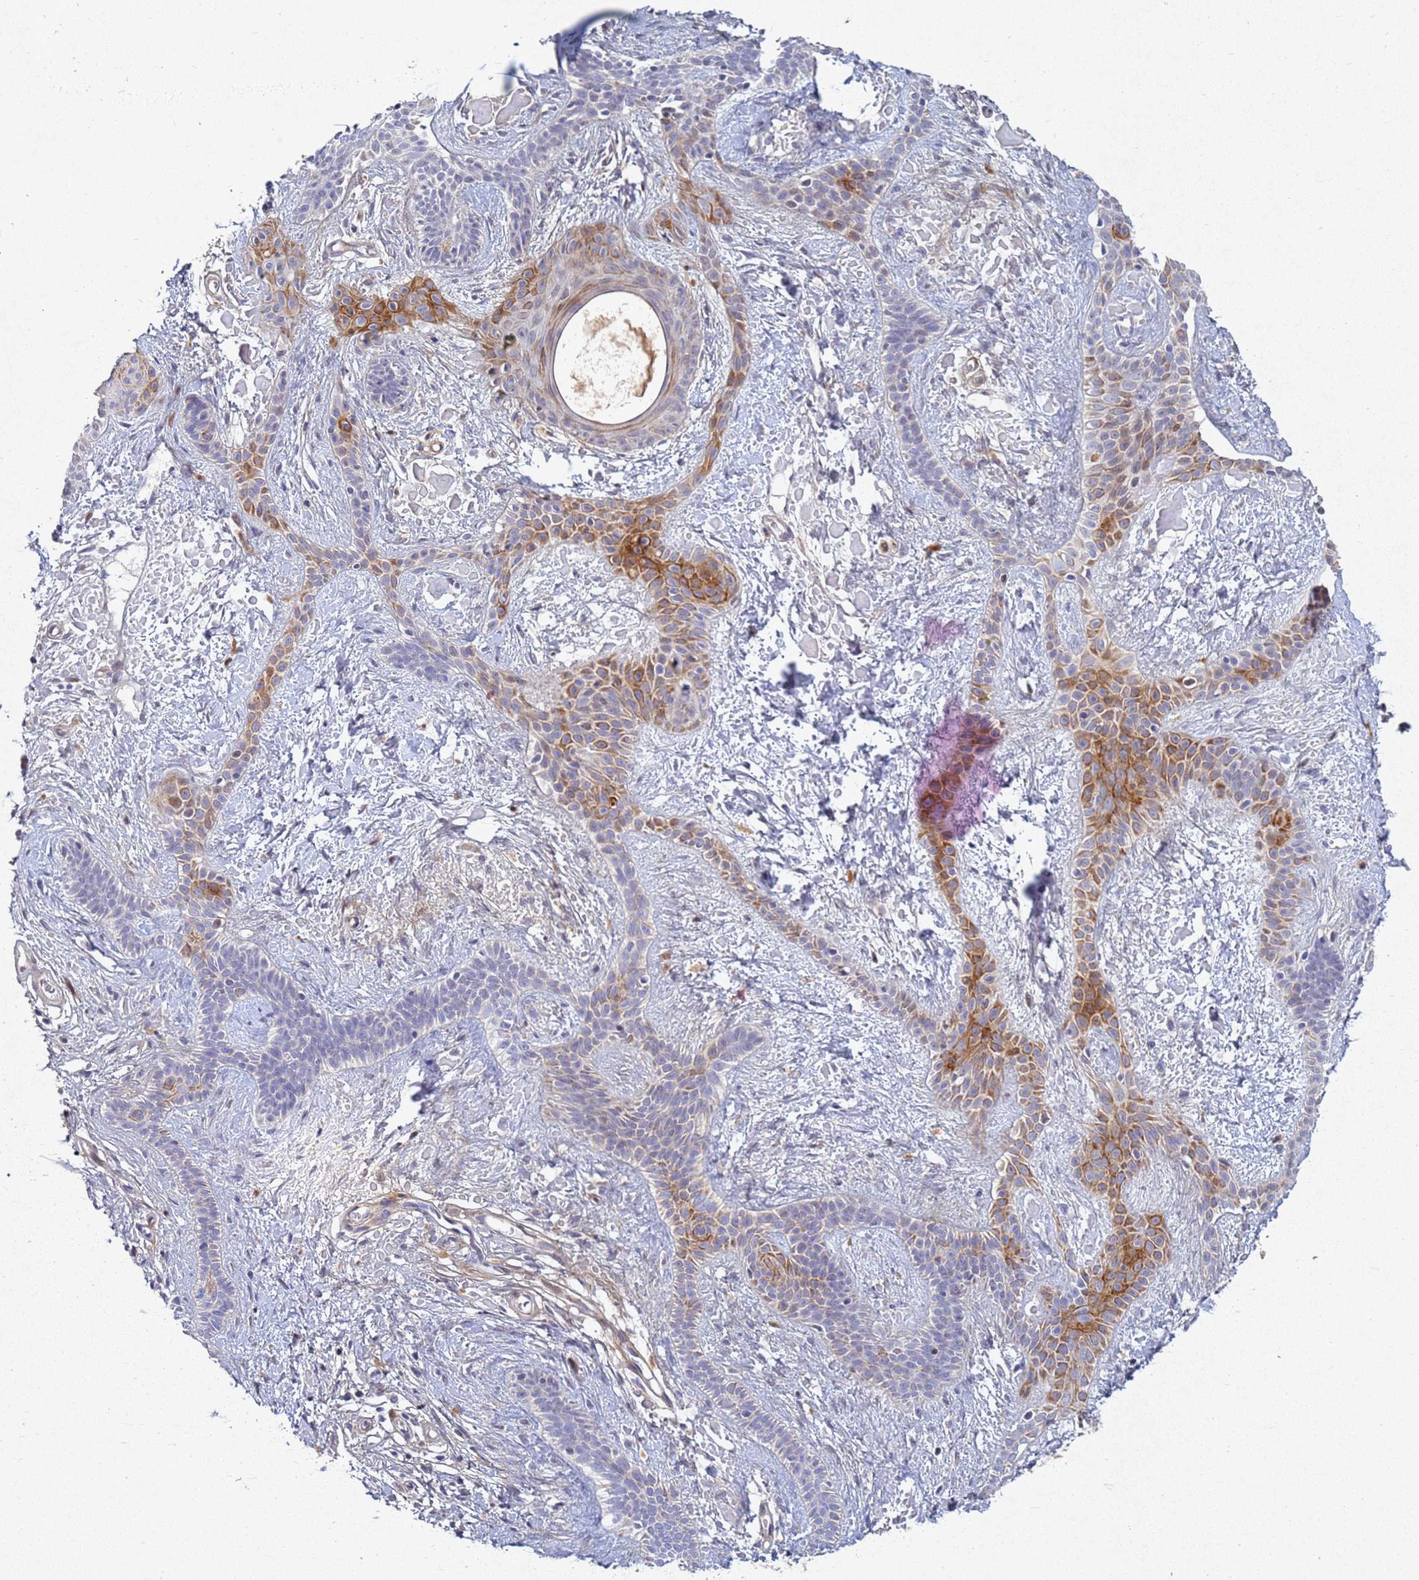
{"staining": {"intensity": "moderate", "quantity": "<25%", "location": "cytoplasmic/membranous"}, "tissue": "skin cancer", "cell_type": "Tumor cells", "image_type": "cancer", "snomed": [{"axis": "morphology", "description": "Basal cell carcinoma"}, {"axis": "topography", "description": "Skin"}], "caption": "A high-resolution image shows IHC staining of skin cancer (basal cell carcinoma), which shows moderate cytoplasmic/membranous expression in approximately <25% of tumor cells.", "gene": "TNPO2", "patient": {"sex": "male", "age": 78}}